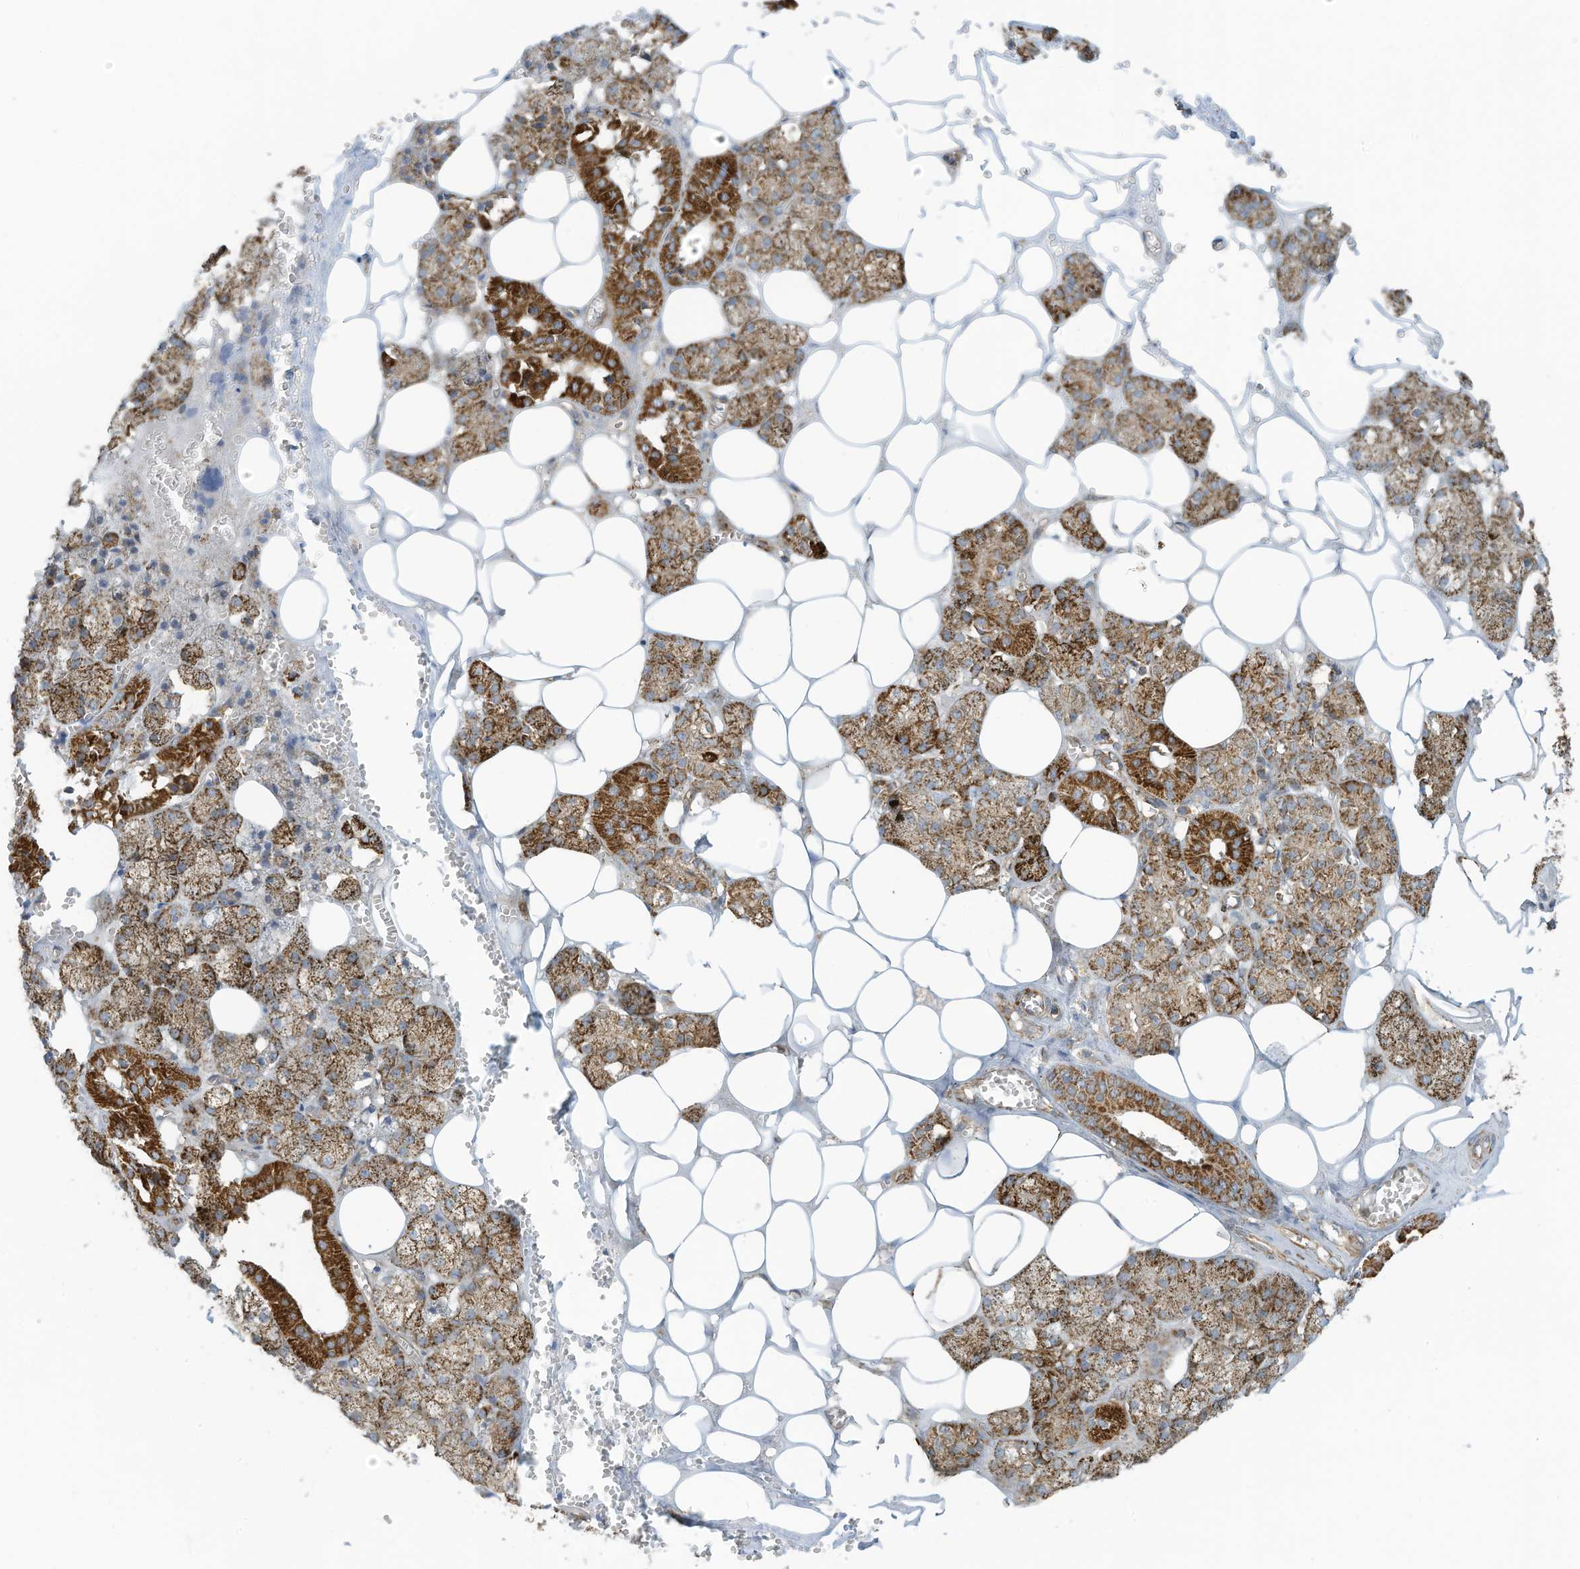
{"staining": {"intensity": "moderate", "quantity": ">75%", "location": "cytoplasmic/membranous"}, "tissue": "salivary gland", "cell_type": "Glandular cells", "image_type": "normal", "snomed": [{"axis": "morphology", "description": "Normal tissue, NOS"}, {"axis": "topography", "description": "Salivary gland"}], "caption": "Salivary gland stained with a brown dye shows moderate cytoplasmic/membranous positive staining in about >75% of glandular cells.", "gene": "METTL6", "patient": {"sex": "male", "age": 62}}